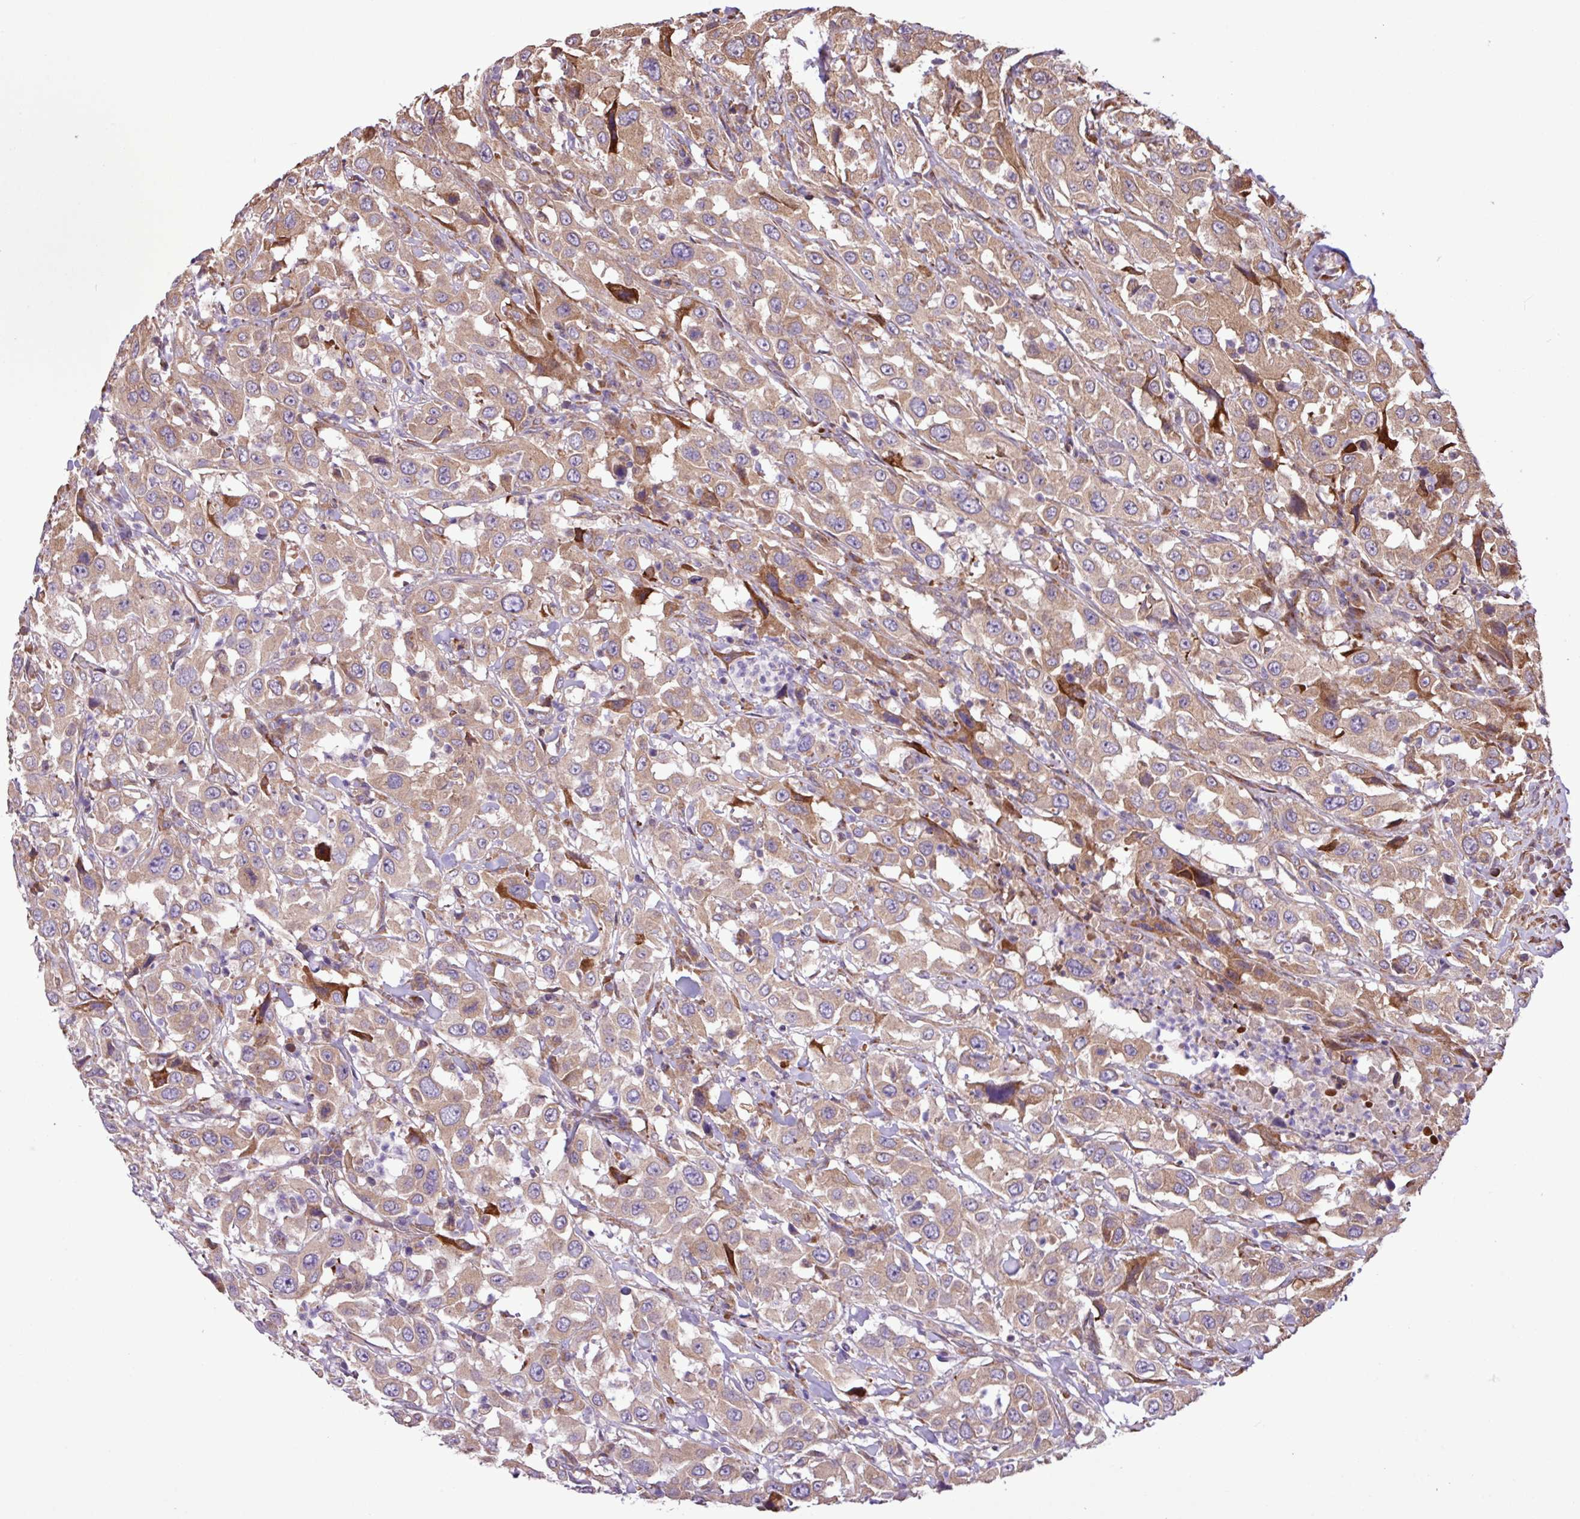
{"staining": {"intensity": "moderate", "quantity": ">75%", "location": "cytoplasmic/membranous"}, "tissue": "urothelial cancer", "cell_type": "Tumor cells", "image_type": "cancer", "snomed": [{"axis": "morphology", "description": "Urothelial carcinoma, High grade"}, {"axis": "topography", "description": "Urinary bladder"}], "caption": "Urothelial carcinoma (high-grade) stained with a protein marker displays moderate staining in tumor cells.", "gene": "MEGF6", "patient": {"sex": "male", "age": 61}}